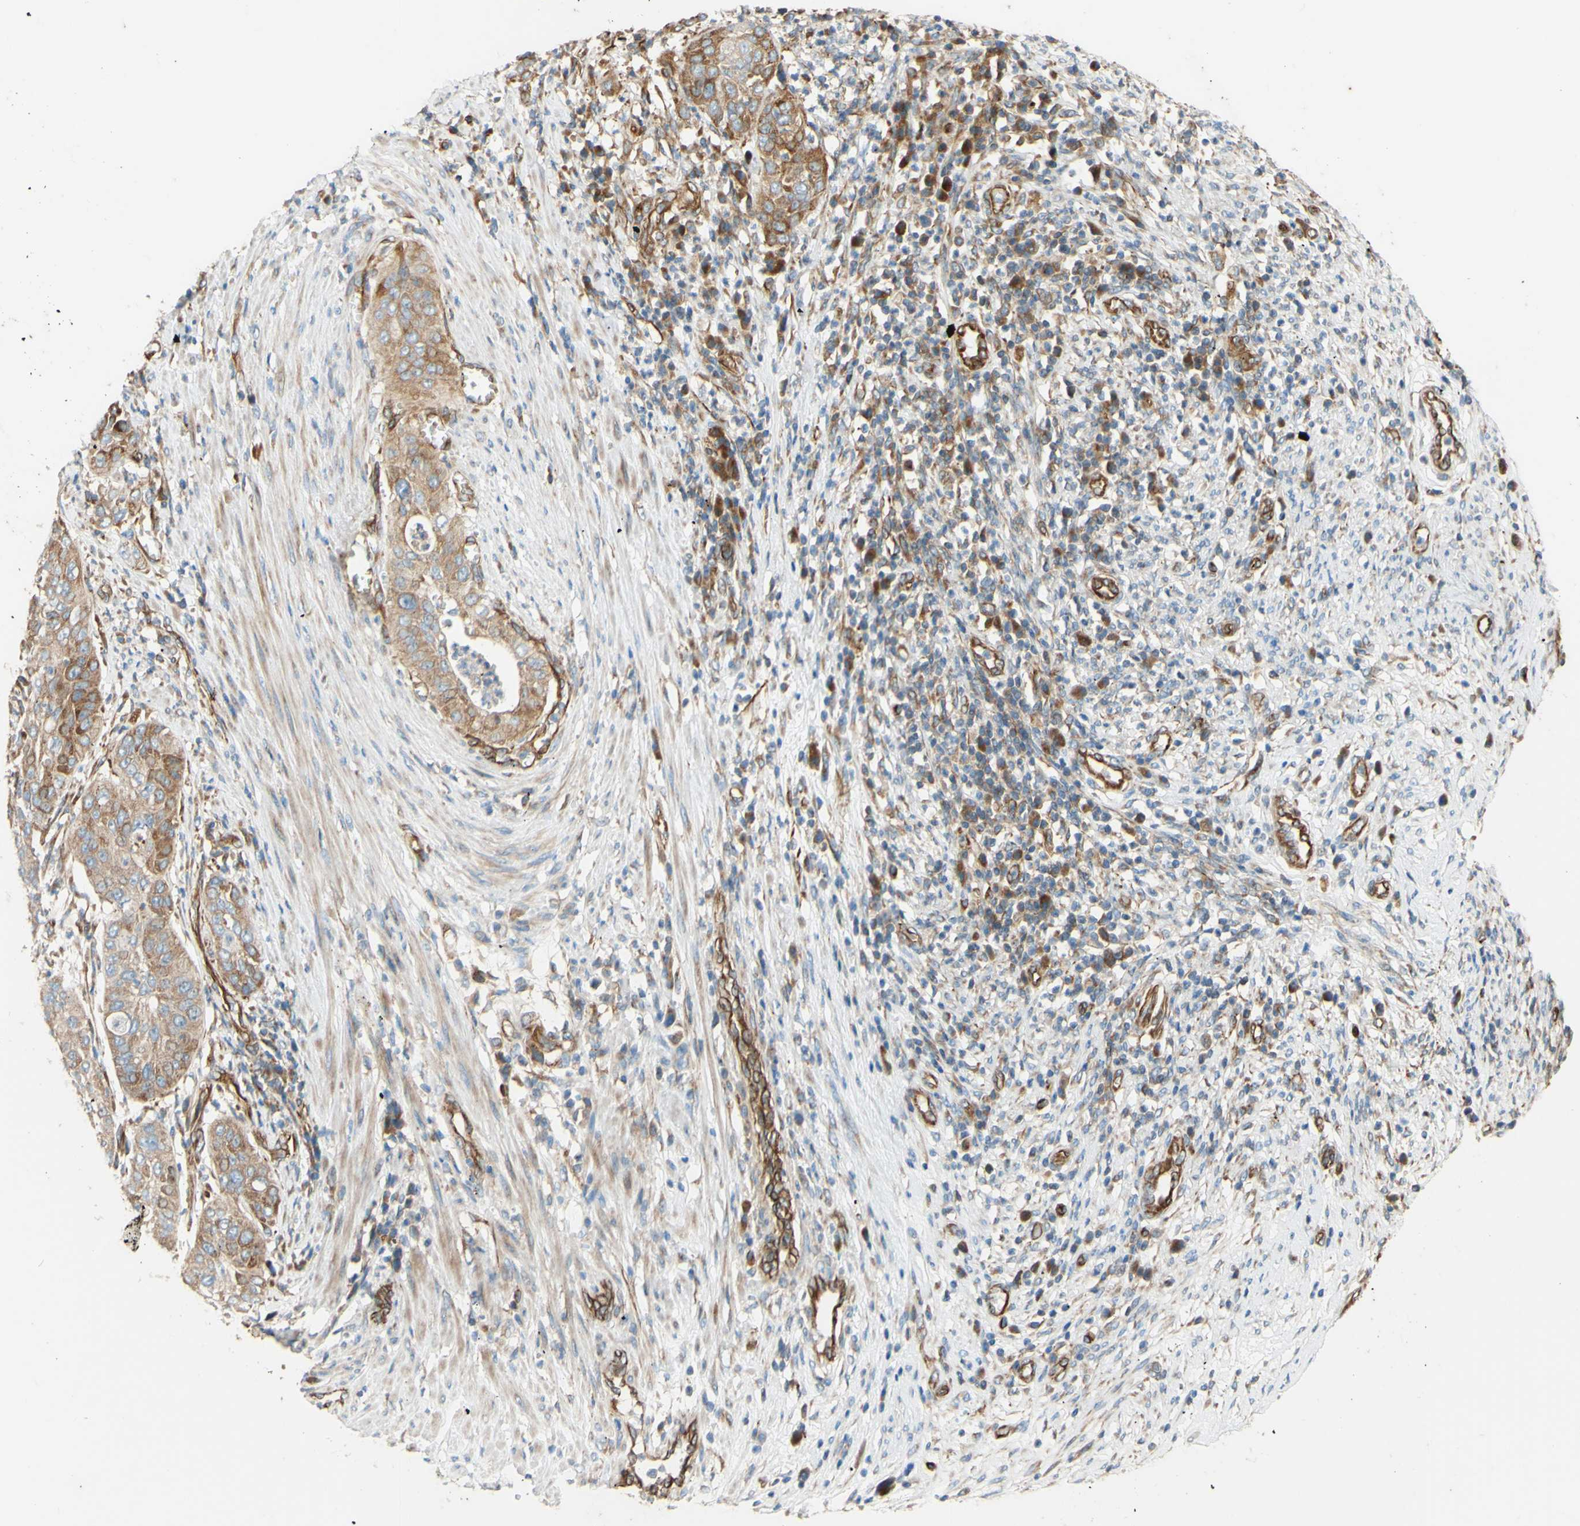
{"staining": {"intensity": "moderate", "quantity": ">75%", "location": "cytoplasmic/membranous"}, "tissue": "cervical cancer", "cell_type": "Tumor cells", "image_type": "cancer", "snomed": [{"axis": "morphology", "description": "Normal tissue, NOS"}, {"axis": "morphology", "description": "Squamous cell carcinoma, NOS"}, {"axis": "topography", "description": "Cervix"}], "caption": "Protein expression analysis of cervical cancer (squamous cell carcinoma) reveals moderate cytoplasmic/membranous positivity in about >75% of tumor cells.", "gene": "C1orf43", "patient": {"sex": "female", "age": 39}}